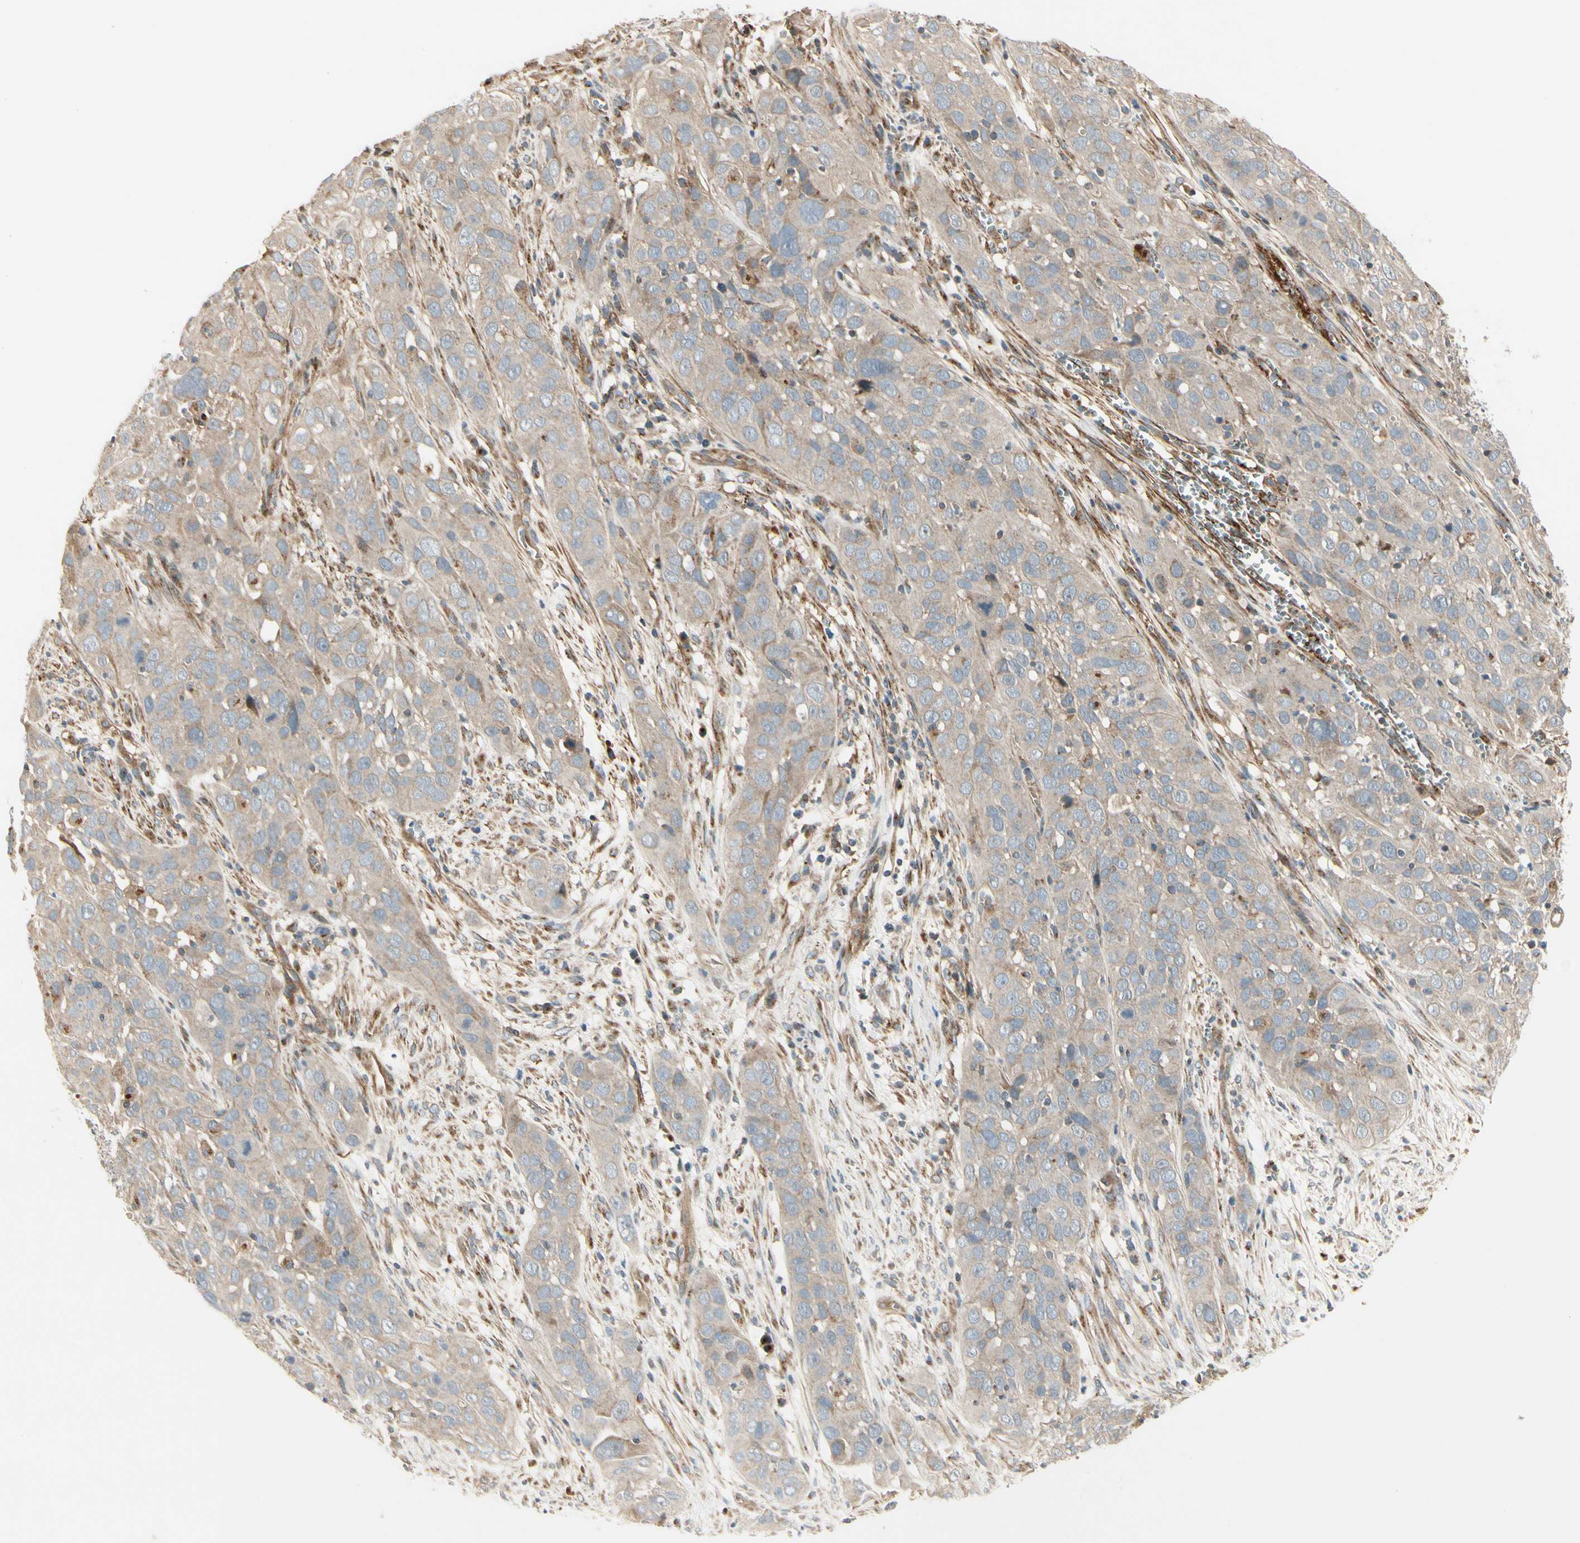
{"staining": {"intensity": "weak", "quantity": ">75%", "location": "cytoplasmic/membranous"}, "tissue": "cervical cancer", "cell_type": "Tumor cells", "image_type": "cancer", "snomed": [{"axis": "morphology", "description": "Squamous cell carcinoma, NOS"}, {"axis": "topography", "description": "Cervix"}], "caption": "Cervical cancer (squamous cell carcinoma) tissue reveals weak cytoplasmic/membranous positivity in about >75% of tumor cells", "gene": "ABCA3", "patient": {"sex": "female", "age": 32}}